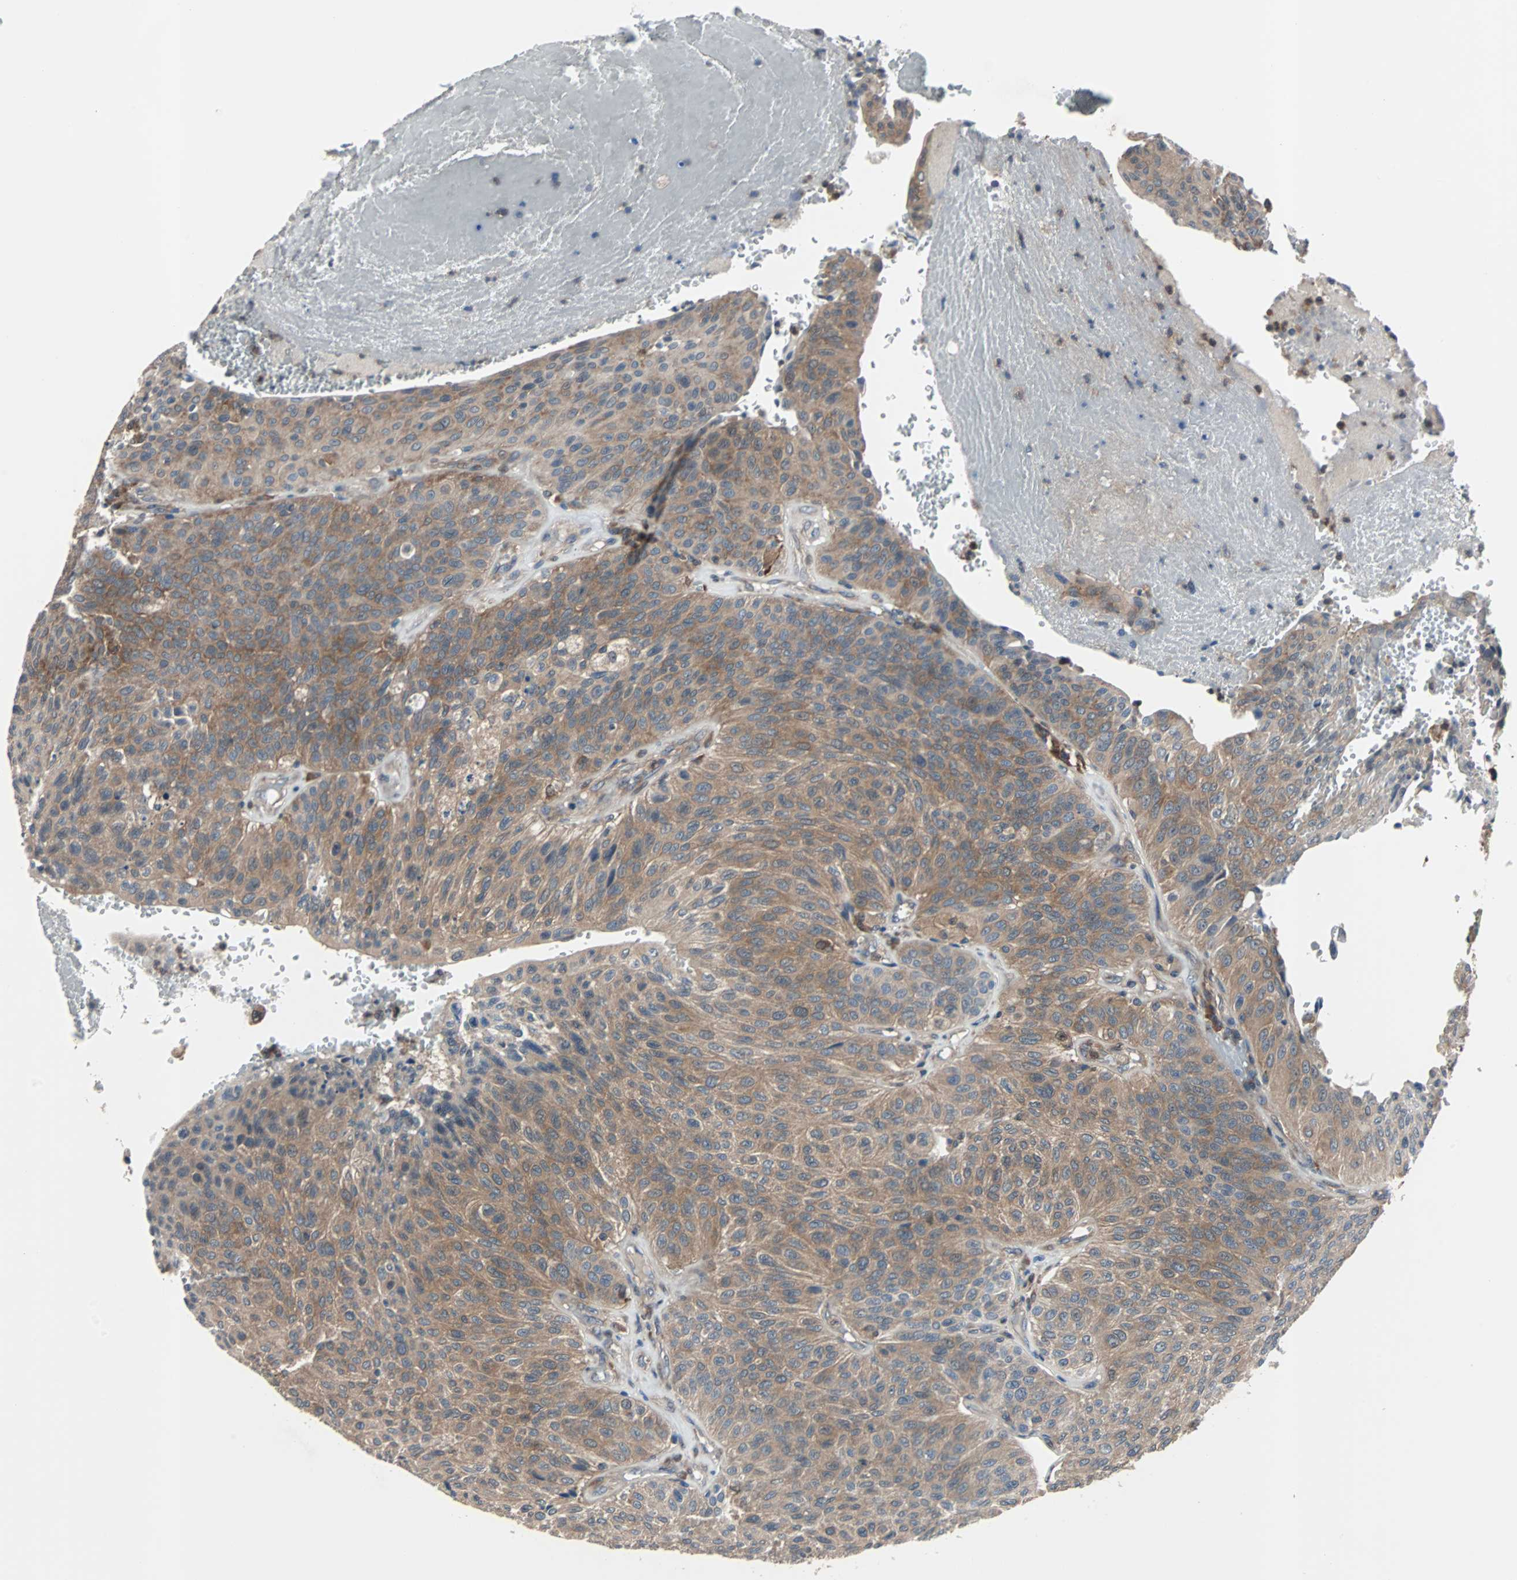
{"staining": {"intensity": "moderate", "quantity": ">75%", "location": "cytoplasmic/membranous"}, "tissue": "urothelial cancer", "cell_type": "Tumor cells", "image_type": "cancer", "snomed": [{"axis": "morphology", "description": "Urothelial carcinoma, High grade"}, {"axis": "topography", "description": "Urinary bladder"}], "caption": "High-power microscopy captured an immunohistochemistry photomicrograph of urothelial carcinoma (high-grade), revealing moderate cytoplasmic/membranous positivity in approximately >75% of tumor cells.", "gene": "PAK1", "patient": {"sex": "male", "age": 66}}